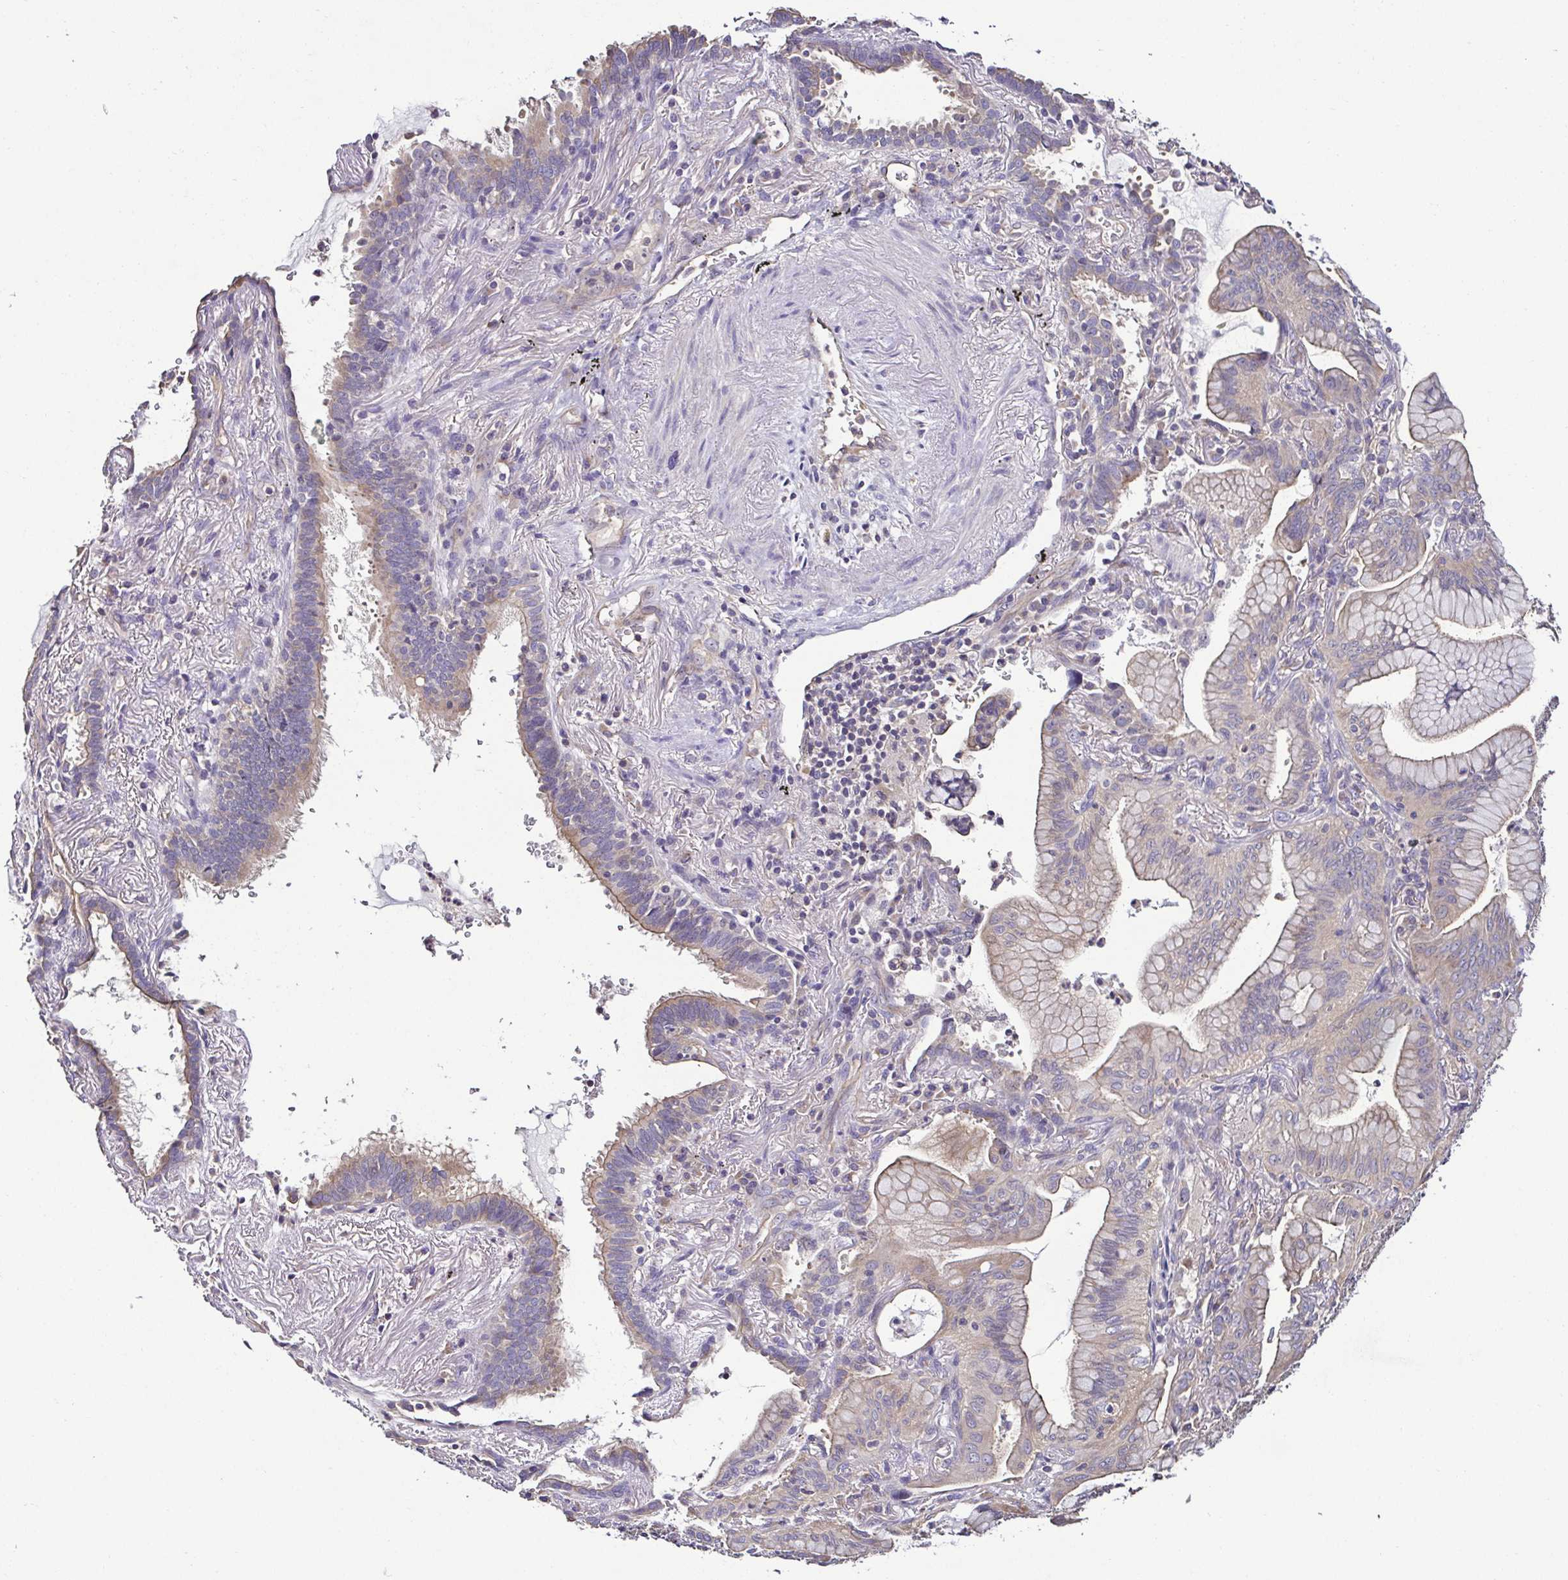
{"staining": {"intensity": "weak", "quantity": "<25%", "location": "cytoplasmic/membranous"}, "tissue": "lung cancer", "cell_type": "Tumor cells", "image_type": "cancer", "snomed": [{"axis": "morphology", "description": "Adenocarcinoma, NOS"}, {"axis": "topography", "description": "Lung"}], "caption": "An immunohistochemistry (IHC) photomicrograph of adenocarcinoma (lung) is shown. There is no staining in tumor cells of adenocarcinoma (lung).", "gene": "LMOD2", "patient": {"sex": "male", "age": 77}}